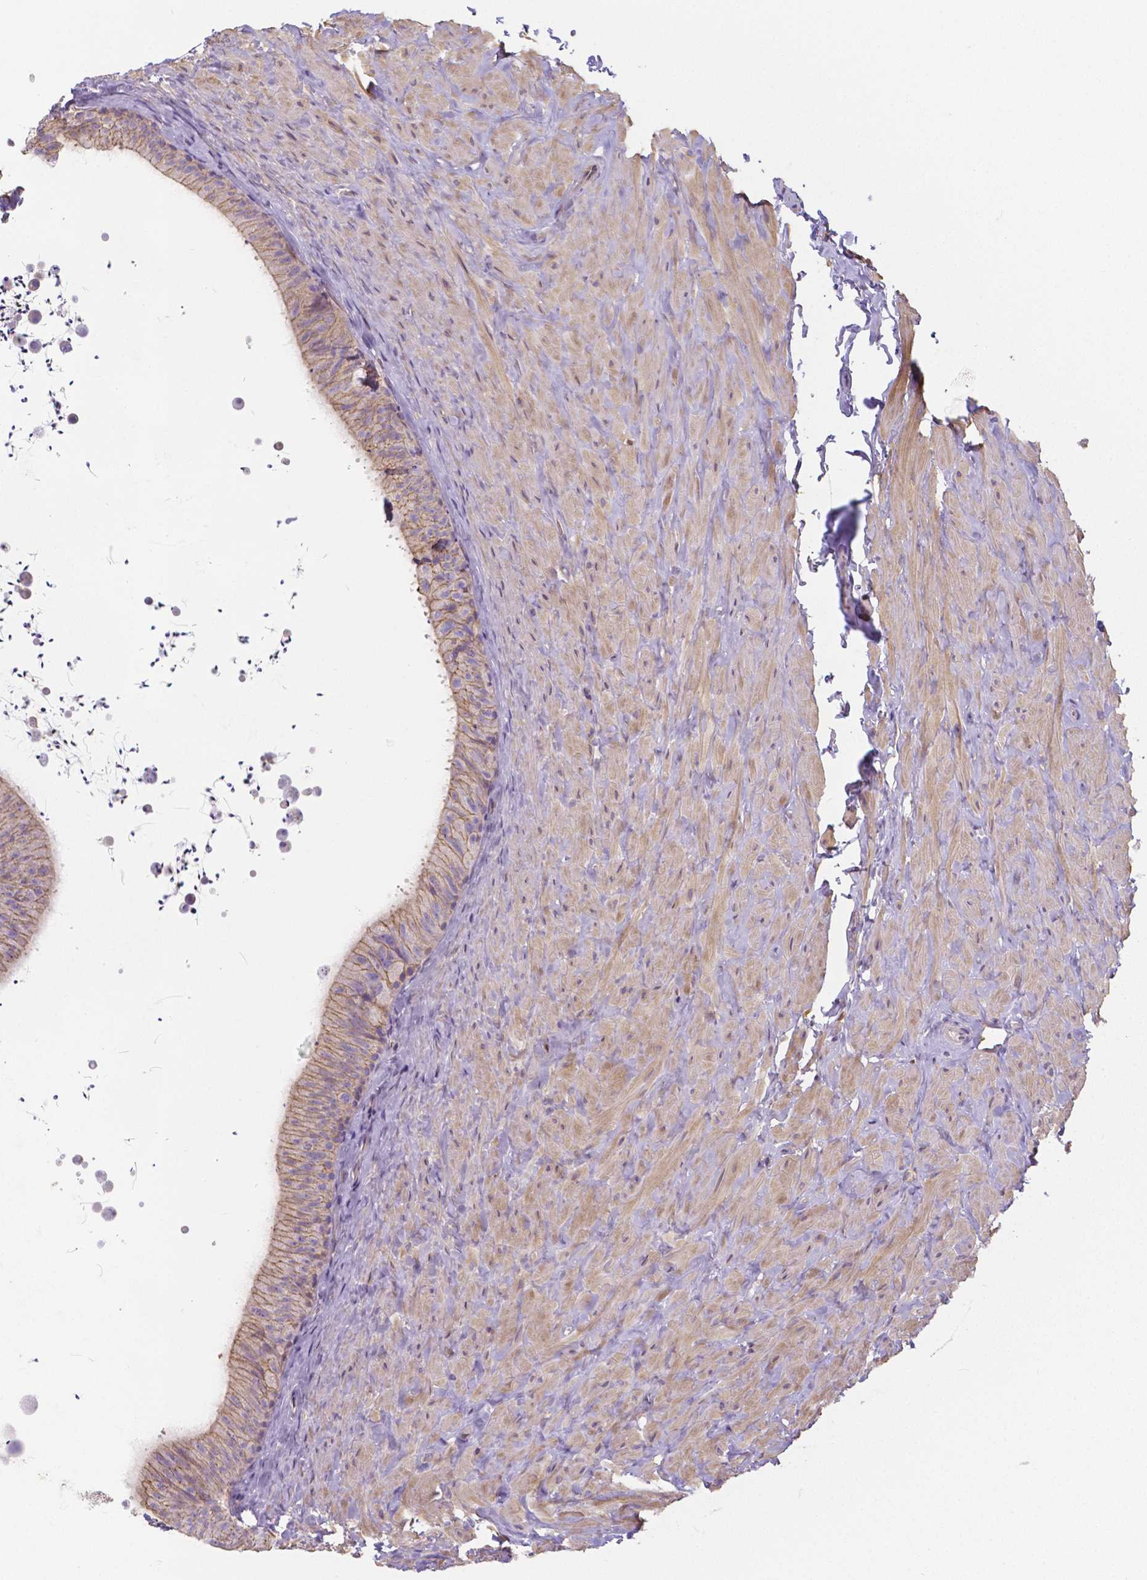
{"staining": {"intensity": "moderate", "quantity": "25%-75%", "location": "cytoplasmic/membranous"}, "tissue": "epididymis", "cell_type": "Glandular cells", "image_type": "normal", "snomed": [{"axis": "morphology", "description": "Normal tissue, NOS"}, {"axis": "topography", "description": "Epididymis, spermatic cord, NOS"}, {"axis": "topography", "description": "Epididymis"}], "caption": "High-power microscopy captured an immunohistochemistry (IHC) micrograph of normal epididymis, revealing moderate cytoplasmic/membranous staining in about 25%-75% of glandular cells.", "gene": "CRMP1", "patient": {"sex": "male", "age": 31}}